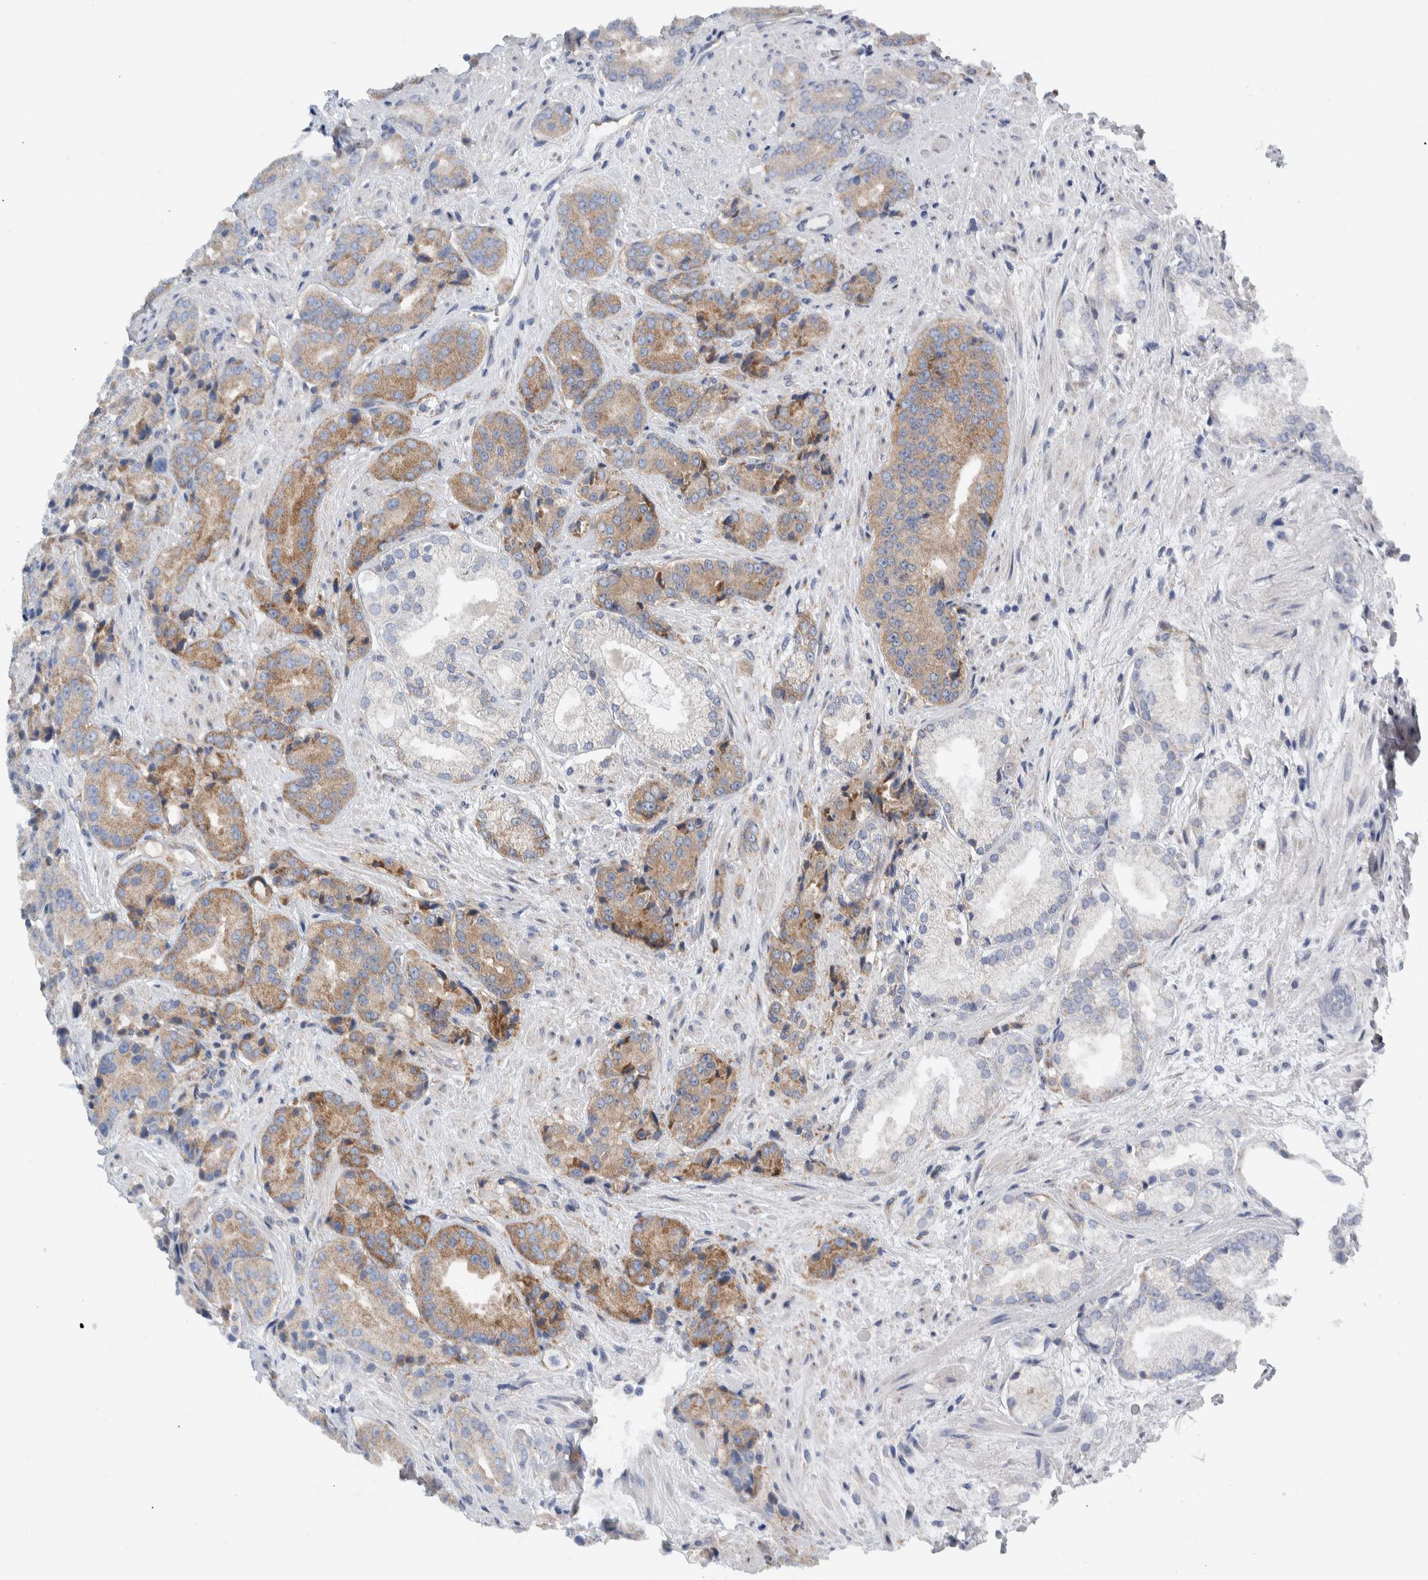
{"staining": {"intensity": "moderate", "quantity": "25%-75%", "location": "cytoplasmic/membranous"}, "tissue": "prostate cancer", "cell_type": "Tumor cells", "image_type": "cancer", "snomed": [{"axis": "morphology", "description": "Adenocarcinoma, High grade"}, {"axis": "topography", "description": "Prostate"}], "caption": "IHC histopathology image of high-grade adenocarcinoma (prostate) stained for a protein (brown), which exhibits medium levels of moderate cytoplasmic/membranous positivity in approximately 25%-75% of tumor cells.", "gene": "RACK1", "patient": {"sex": "male", "age": 71}}